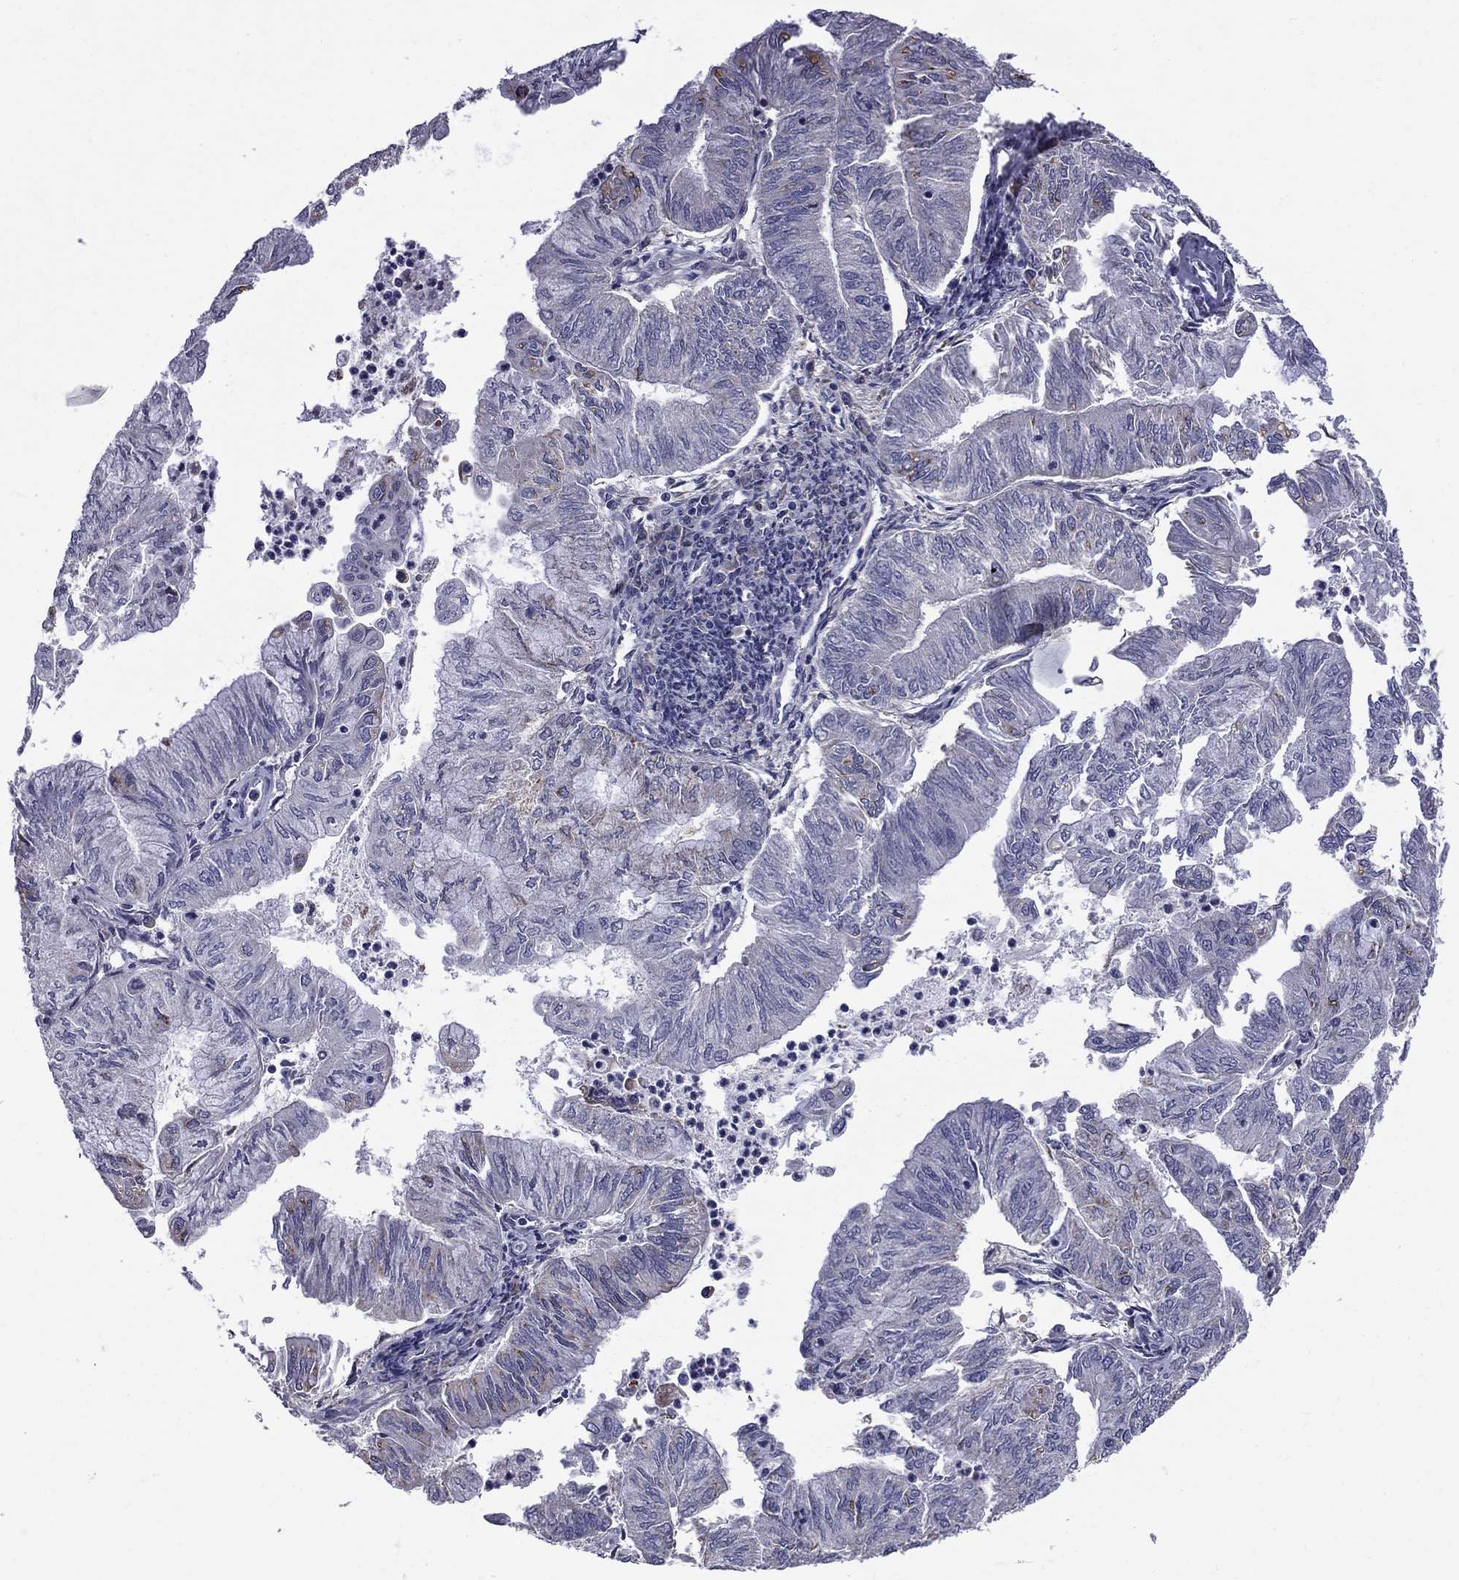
{"staining": {"intensity": "negative", "quantity": "none", "location": "none"}, "tissue": "endometrial cancer", "cell_type": "Tumor cells", "image_type": "cancer", "snomed": [{"axis": "morphology", "description": "Adenocarcinoma, NOS"}, {"axis": "topography", "description": "Endometrium"}], "caption": "This is an immunohistochemistry (IHC) micrograph of human endometrial cancer (adenocarcinoma). There is no positivity in tumor cells.", "gene": "HSPB2", "patient": {"sex": "female", "age": 59}}